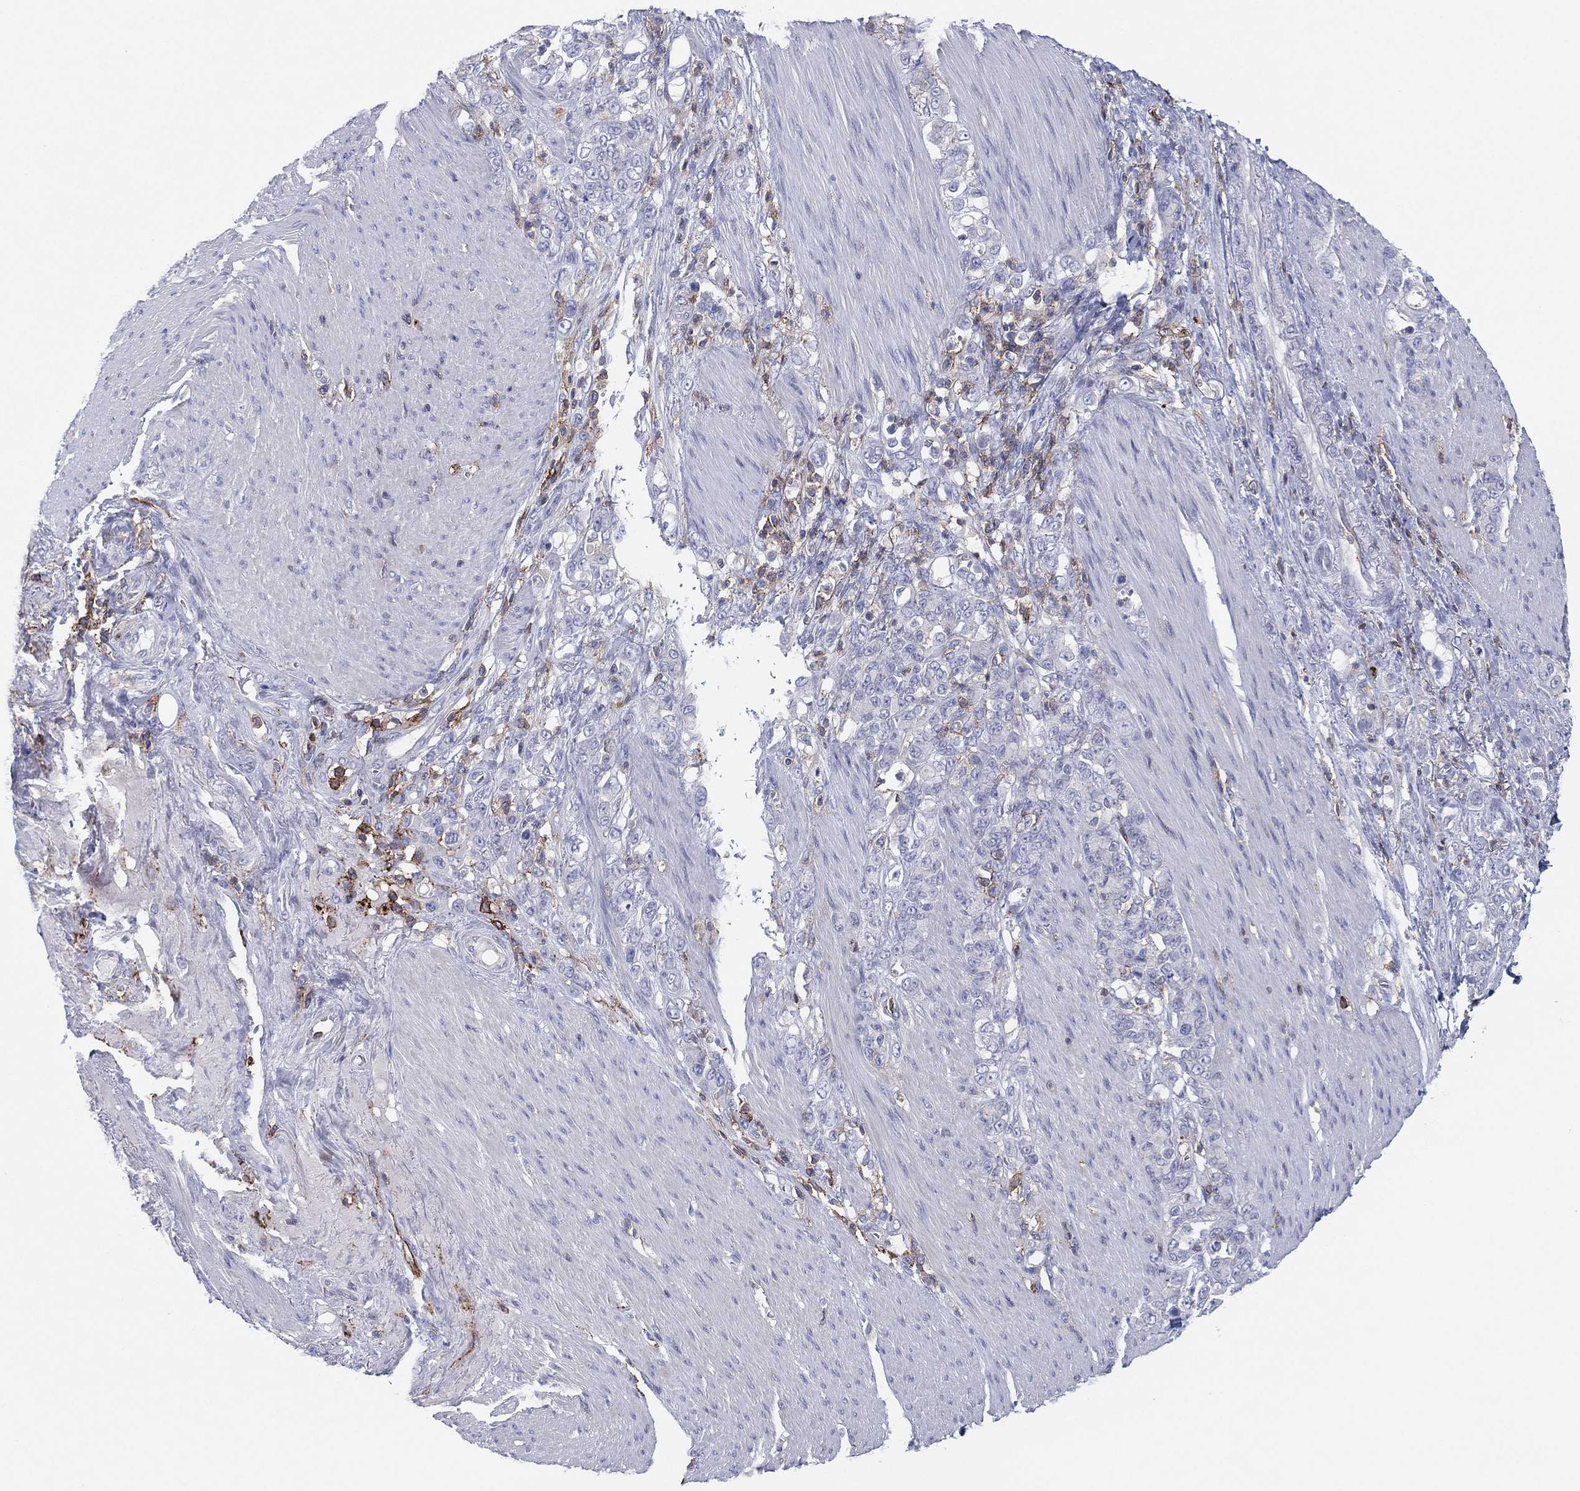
{"staining": {"intensity": "negative", "quantity": "none", "location": "none"}, "tissue": "stomach cancer", "cell_type": "Tumor cells", "image_type": "cancer", "snomed": [{"axis": "morphology", "description": "Adenocarcinoma, NOS"}, {"axis": "topography", "description": "Stomach"}], "caption": "High power microscopy image of an immunohistochemistry micrograph of stomach adenocarcinoma, revealing no significant positivity in tumor cells. Nuclei are stained in blue.", "gene": "SELPLG", "patient": {"sex": "female", "age": 79}}